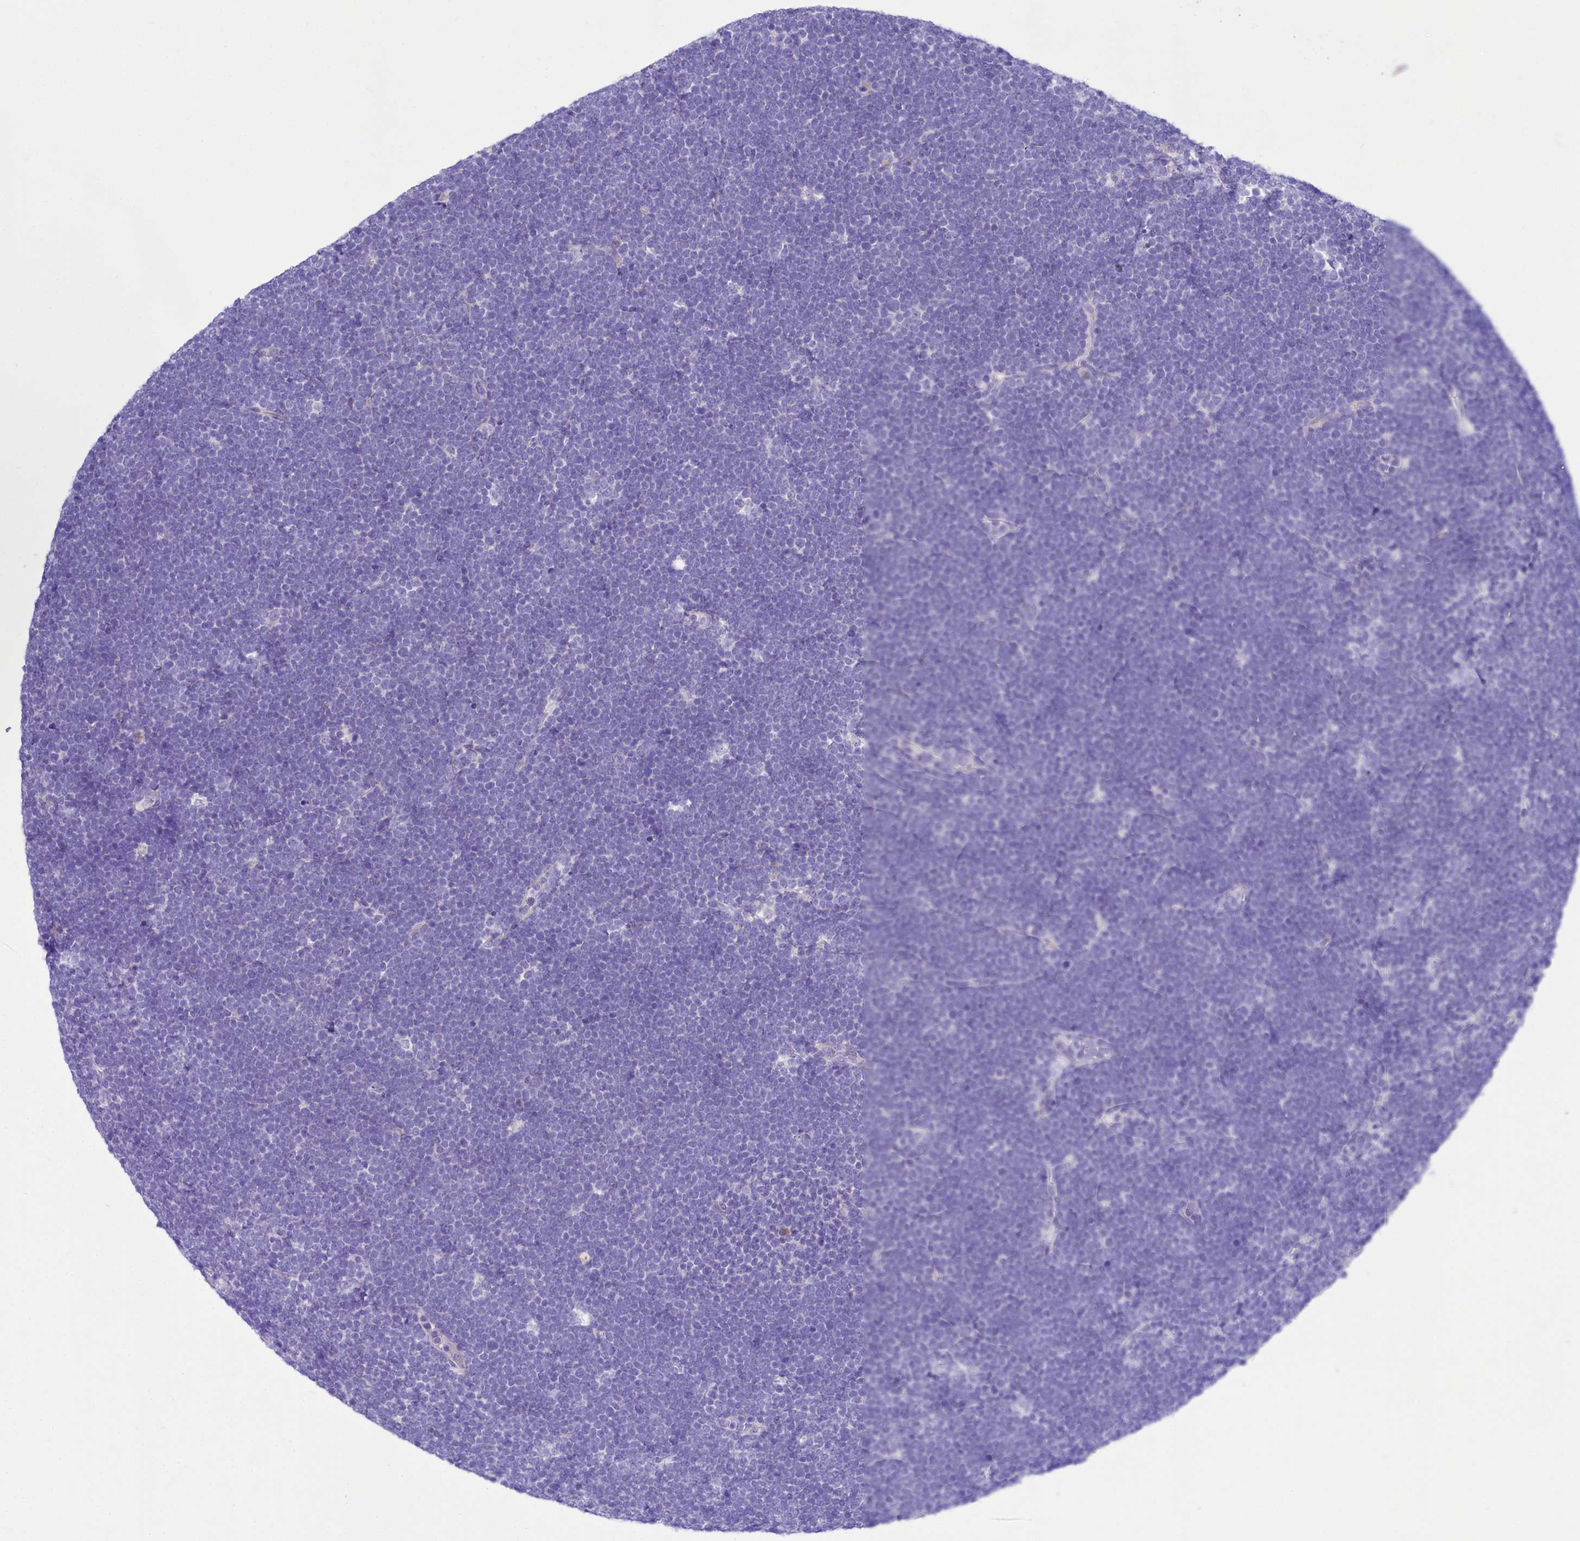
{"staining": {"intensity": "negative", "quantity": "none", "location": "none"}, "tissue": "lymphoma", "cell_type": "Tumor cells", "image_type": "cancer", "snomed": [{"axis": "morphology", "description": "Malignant lymphoma, non-Hodgkin's type, High grade"}, {"axis": "topography", "description": "Lymph node"}], "caption": "Lymphoma was stained to show a protein in brown. There is no significant expression in tumor cells.", "gene": "A2ML1", "patient": {"sex": "male", "age": 13}}